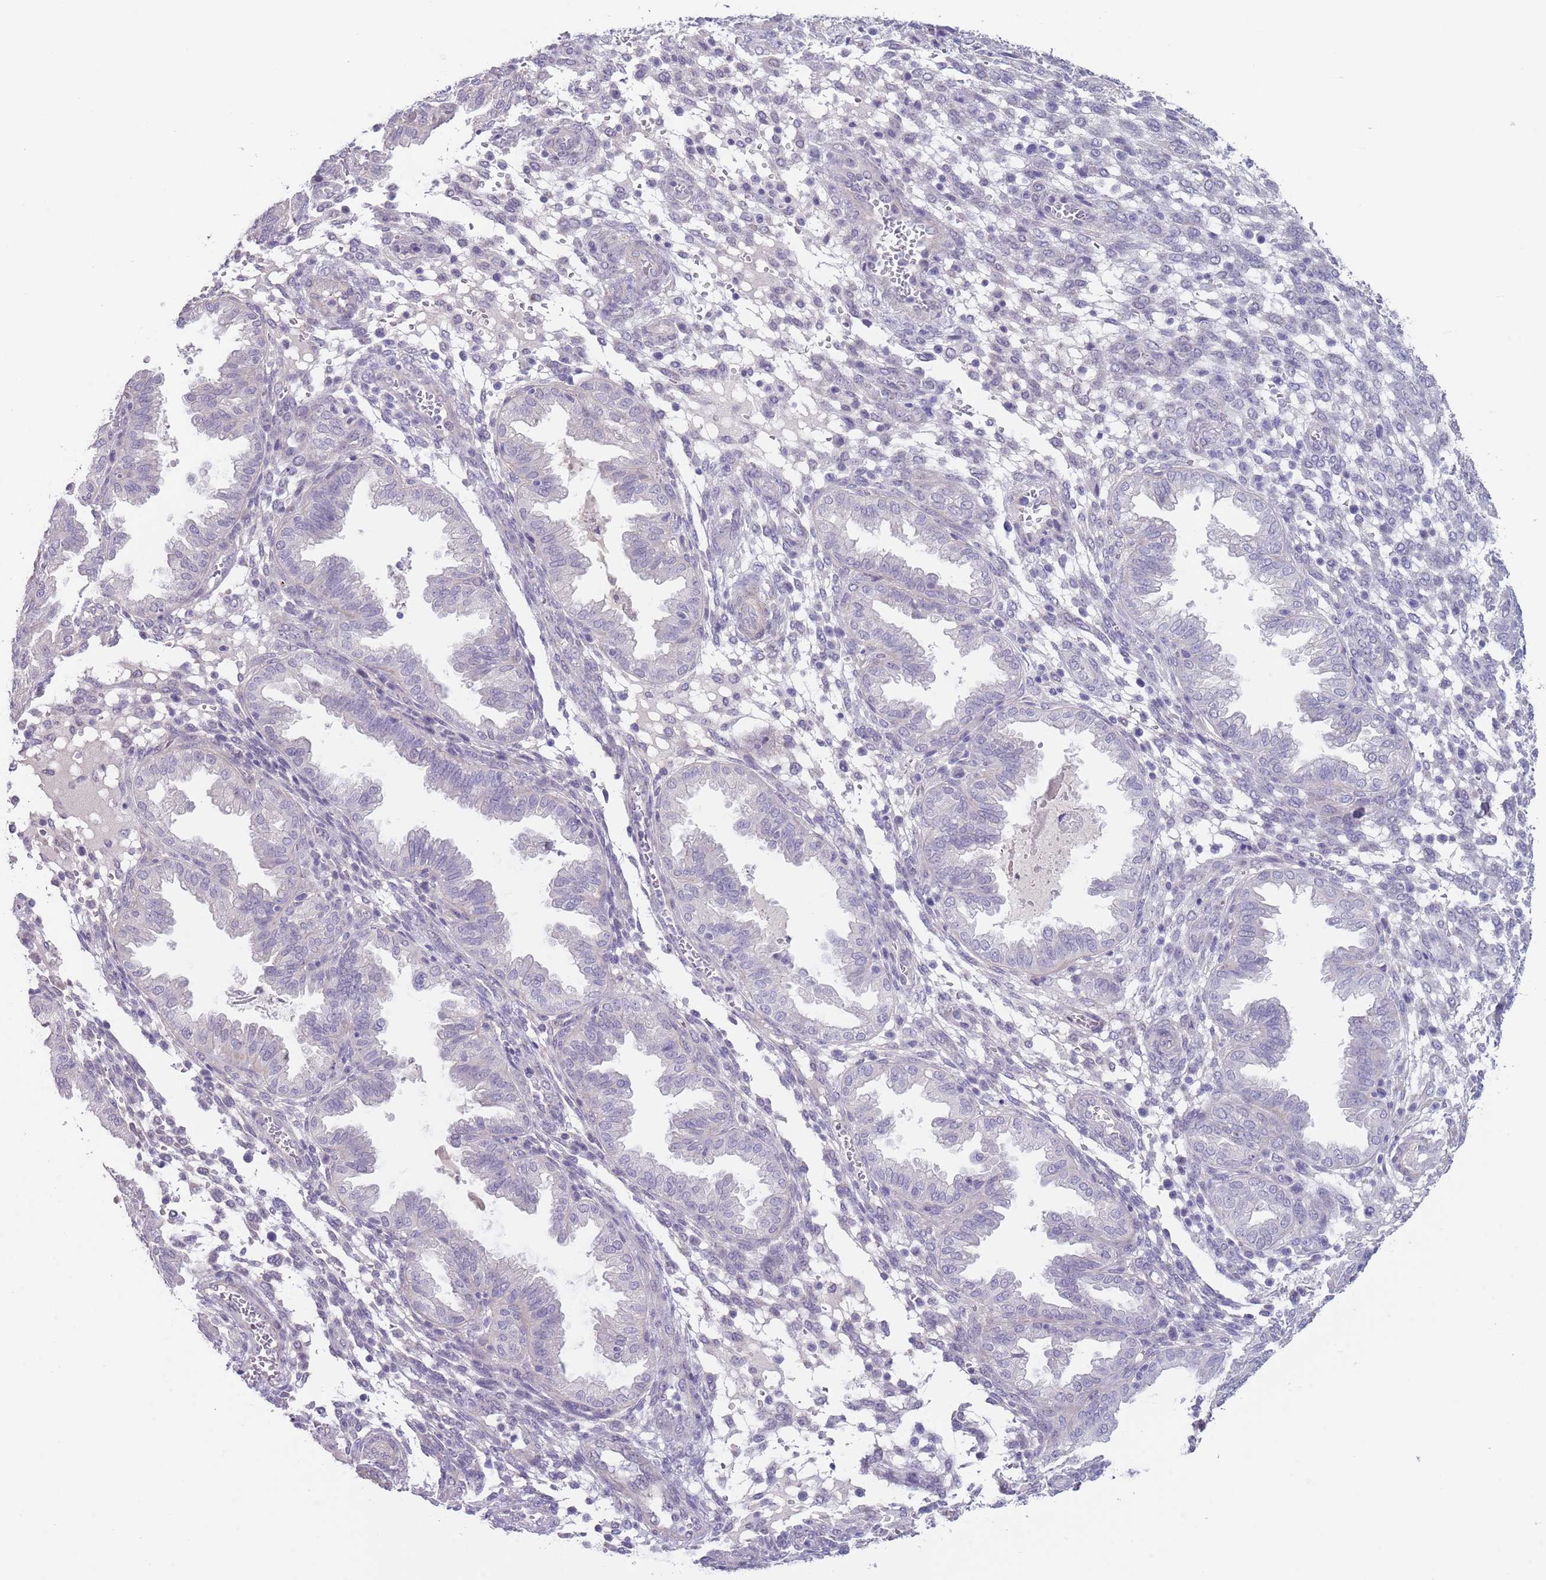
{"staining": {"intensity": "negative", "quantity": "none", "location": "none"}, "tissue": "endometrium", "cell_type": "Cells in endometrial stroma", "image_type": "normal", "snomed": [{"axis": "morphology", "description": "Normal tissue, NOS"}, {"axis": "topography", "description": "Endometrium"}], "caption": "This is a histopathology image of immunohistochemistry staining of unremarkable endometrium, which shows no expression in cells in endometrial stroma. (Stains: DAB (3,3'-diaminobenzidine) IHC with hematoxylin counter stain, Microscopy: brightfield microscopy at high magnification).", "gene": "RNF169", "patient": {"sex": "female", "age": 33}}